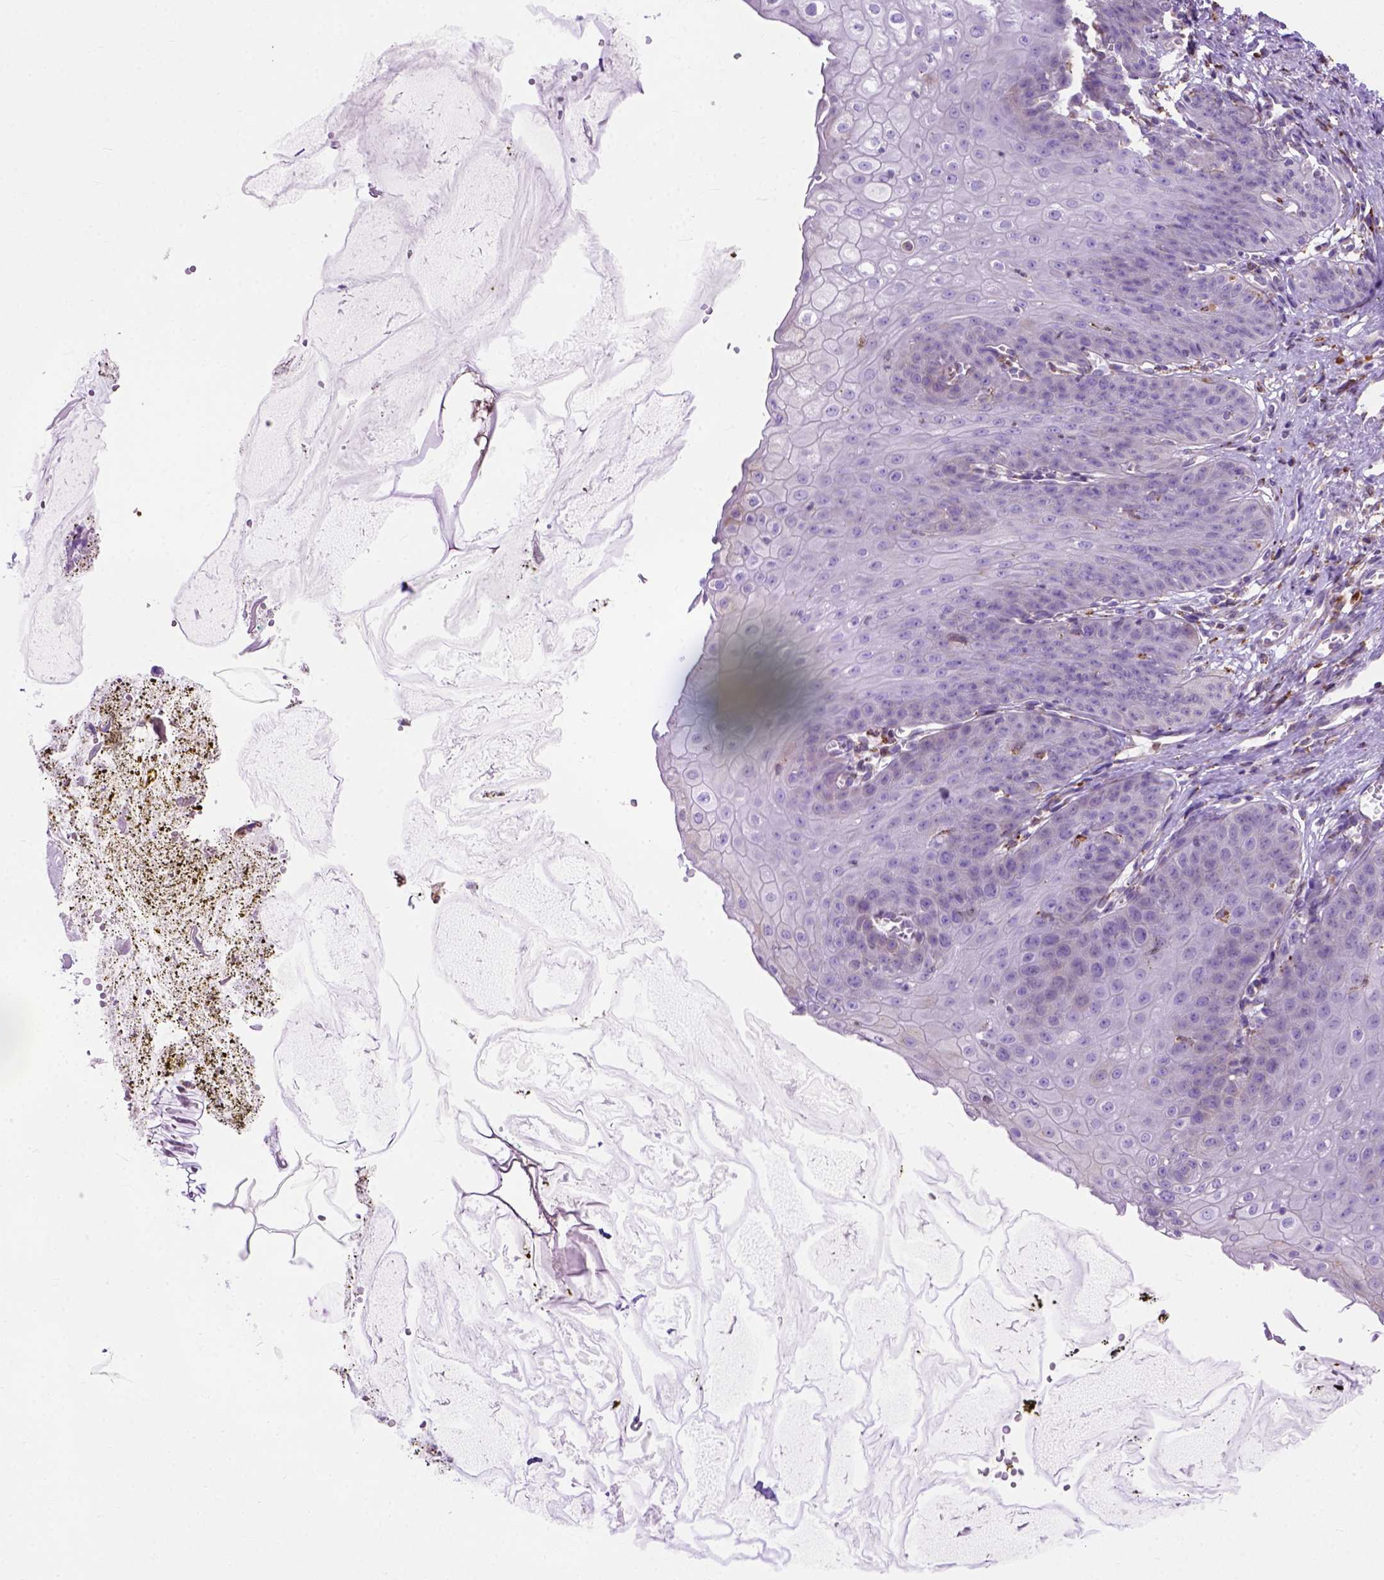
{"staining": {"intensity": "weak", "quantity": "25%-75%", "location": "cytoplasmic/membranous"}, "tissue": "esophagus", "cell_type": "Squamous epithelial cells", "image_type": "normal", "snomed": [{"axis": "morphology", "description": "Normal tissue, NOS"}, {"axis": "topography", "description": "Esophagus"}], "caption": "Protein expression analysis of unremarkable human esophagus reveals weak cytoplasmic/membranous expression in approximately 25%-75% of squamous epithelial cells.", "gene": "PLK4", "patient": {"sex": "male", "age": 71}}